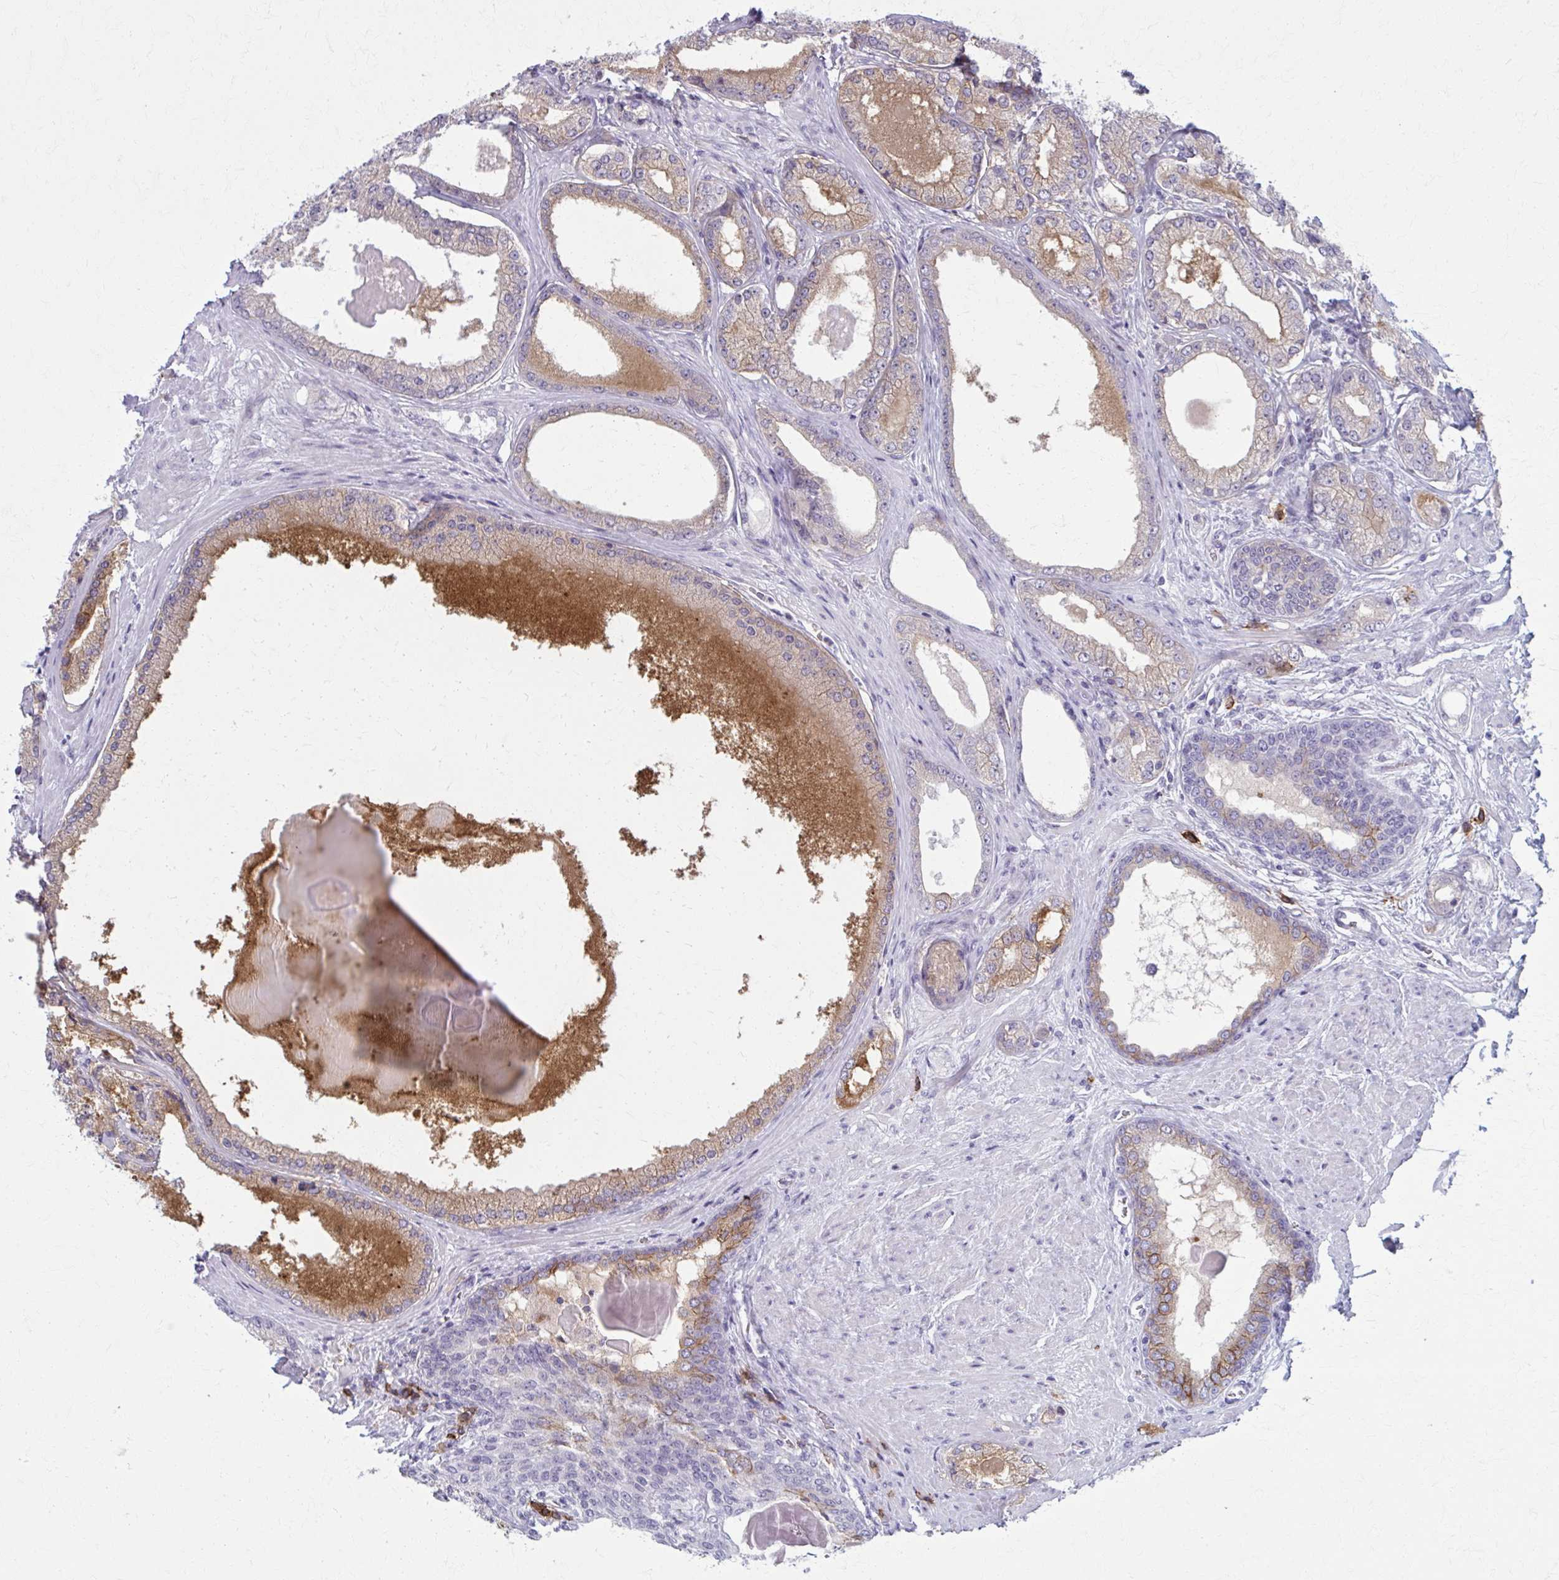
{"staining": {"intensity": "weak", "quantity": "<25%", "location": "cytoplasmic/membranous"}, "tissue": "prostate cancer", "cell_type": "Tumor cells", "image_type": "cancer", "snomed": [{"axis": "morphology", "description": "Adenocarcinoma, NOS"}, {"axis": "morphology", "description": "Adenocarcinoma, Low grade"}, {"axis": "topography", "description": "Prostate"}], "caption": "This is a micrograph of immunohistochemistry staining of prostate cancer, which shows no positivity in tumor cells.", "gene": "CD38", "patient": {"sex": "male", "age": 68}}